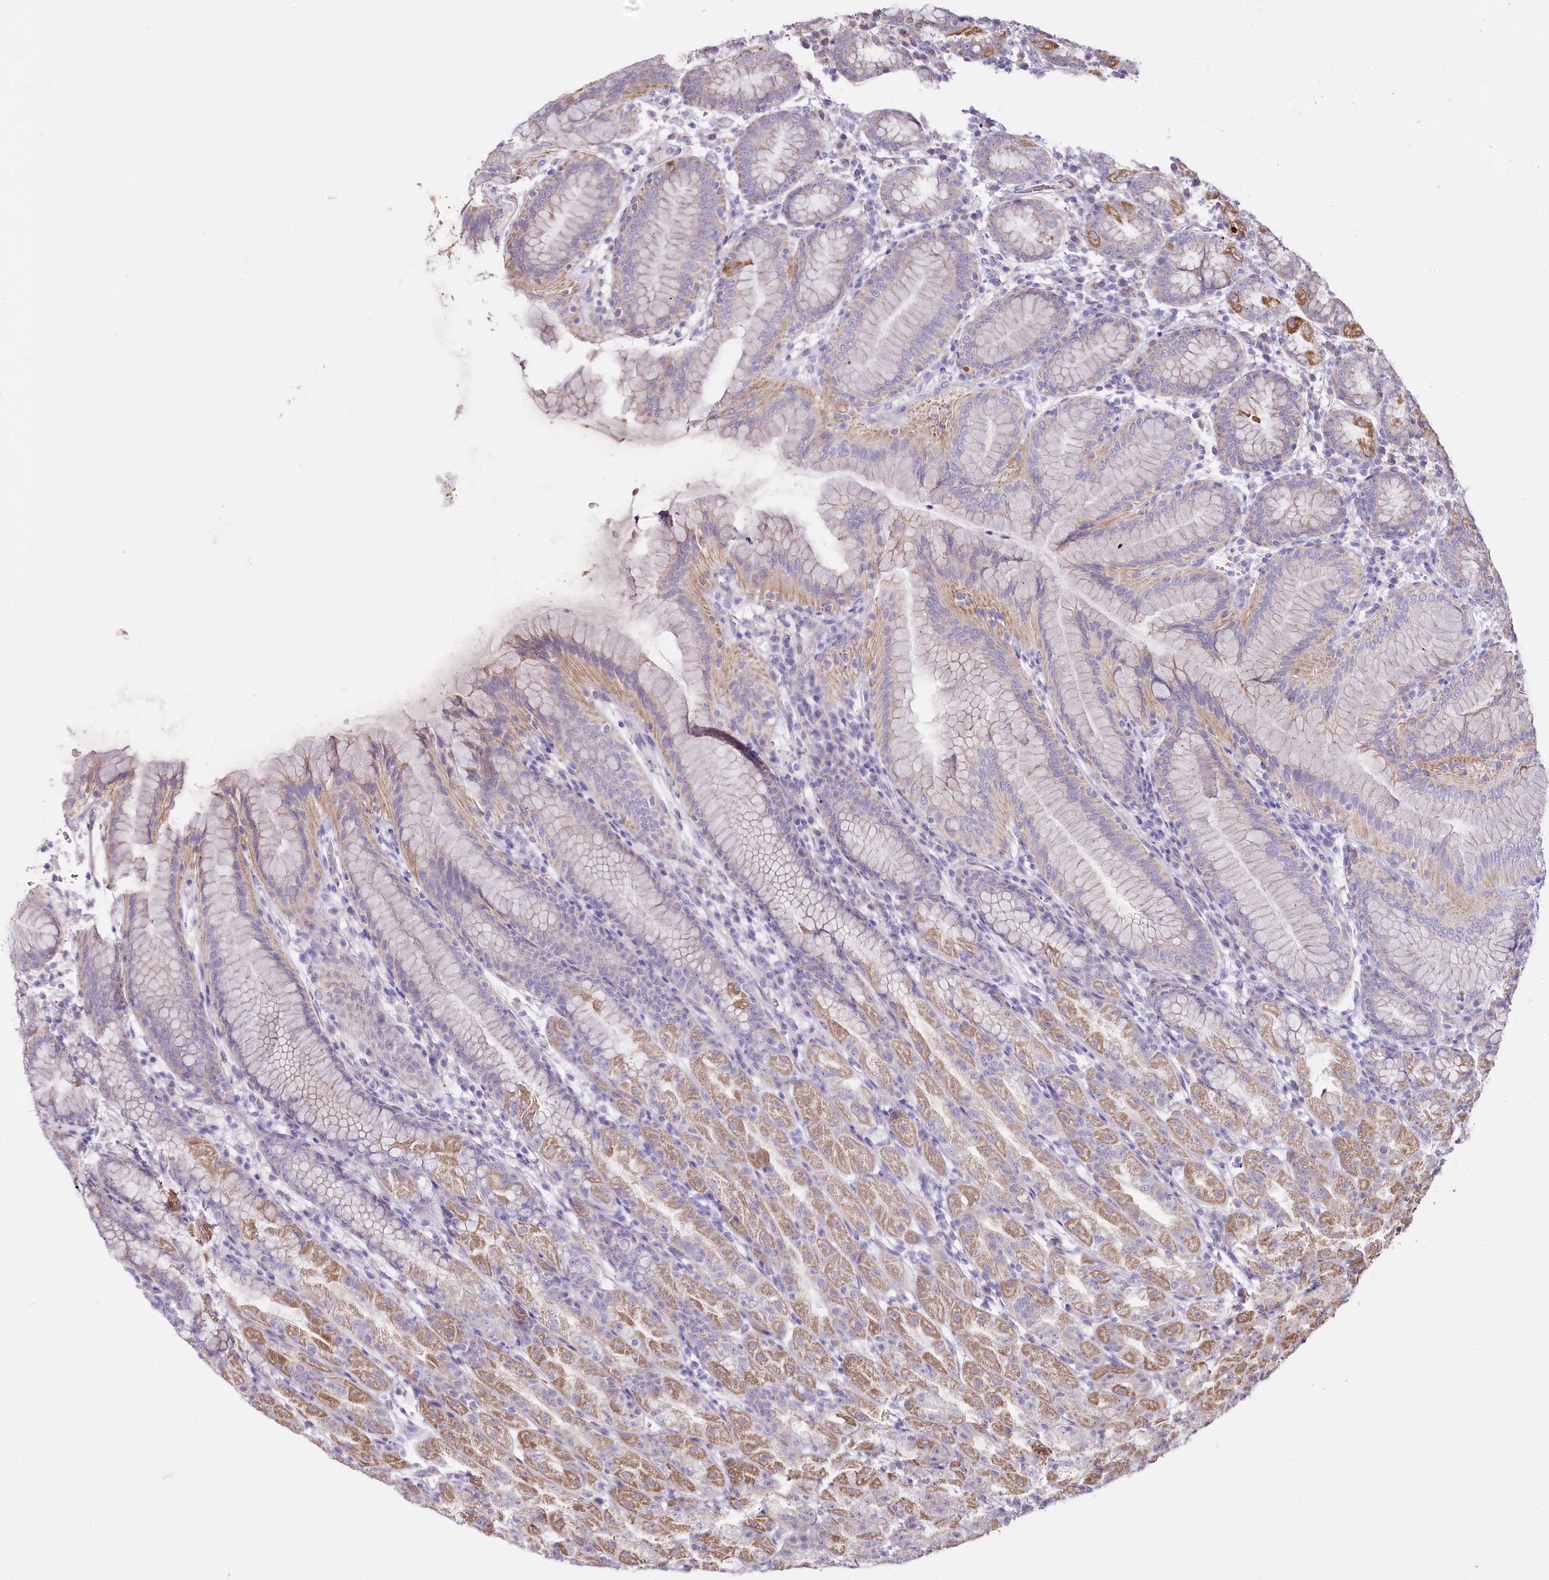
{"staining": {"intensity": "moderate", "quantity": "25%-75%", "location": "cytoplasmic/membranous"}, "tissue": "stomach", "cell_type": "Glandular cells", "image_type": "normal", "snomed": [{"axis": "morphology", "description": "Normal tissue, NOS"}, {"axis": "topography", "description": "Stomach"}], "caption": "High-magnification brightfield microscopy of normal stomach stained with DAB (brown) and counterstained with hematoxylin (blue). glandular cells exhibit moderate cytoplasmic/membranous positivity is seen in approximately25%-75% of cells.", "gene": "ZNF226", "patient": {"sex": "female", "age": 79}}